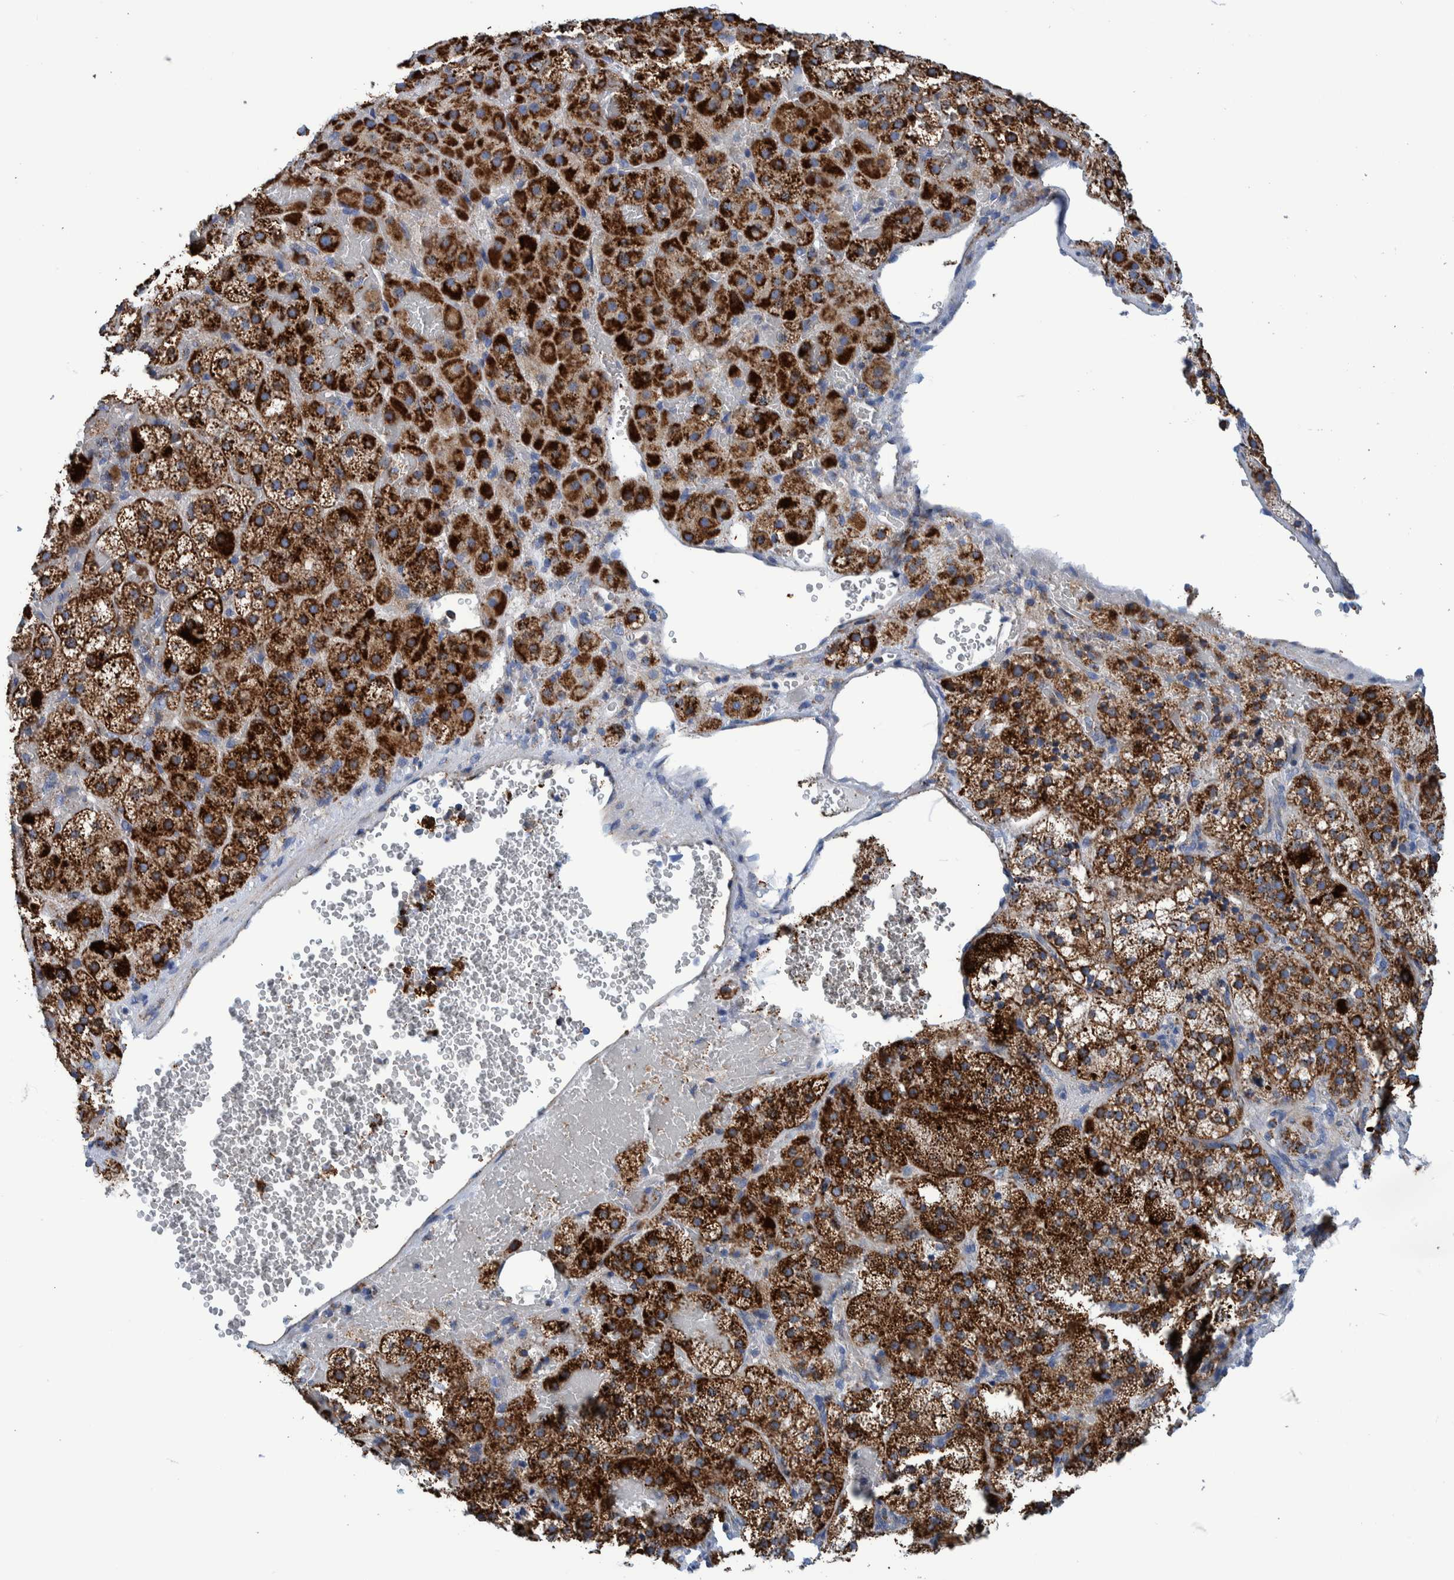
{"staining": {"intensity": "strong", "quantity": ">75%", "location": "cytoplasmic/membranous"}, "tissue": "adrenal gland", "cell_type": "Glandular cells", "image_type": "normal", "snomed": [{"axis": "morphology", "description": "Normal tissue, NOS"}, {"axis": "topography", "description": "Adrenal gland"}], "caption": "Adrenal gland stained with a brown dye exhibits strong cytoplasmic/membranous positive staining in about >75% of glandular cells.", "gene": "BZW2", "patient": {"sex": "female", "age": 59}}